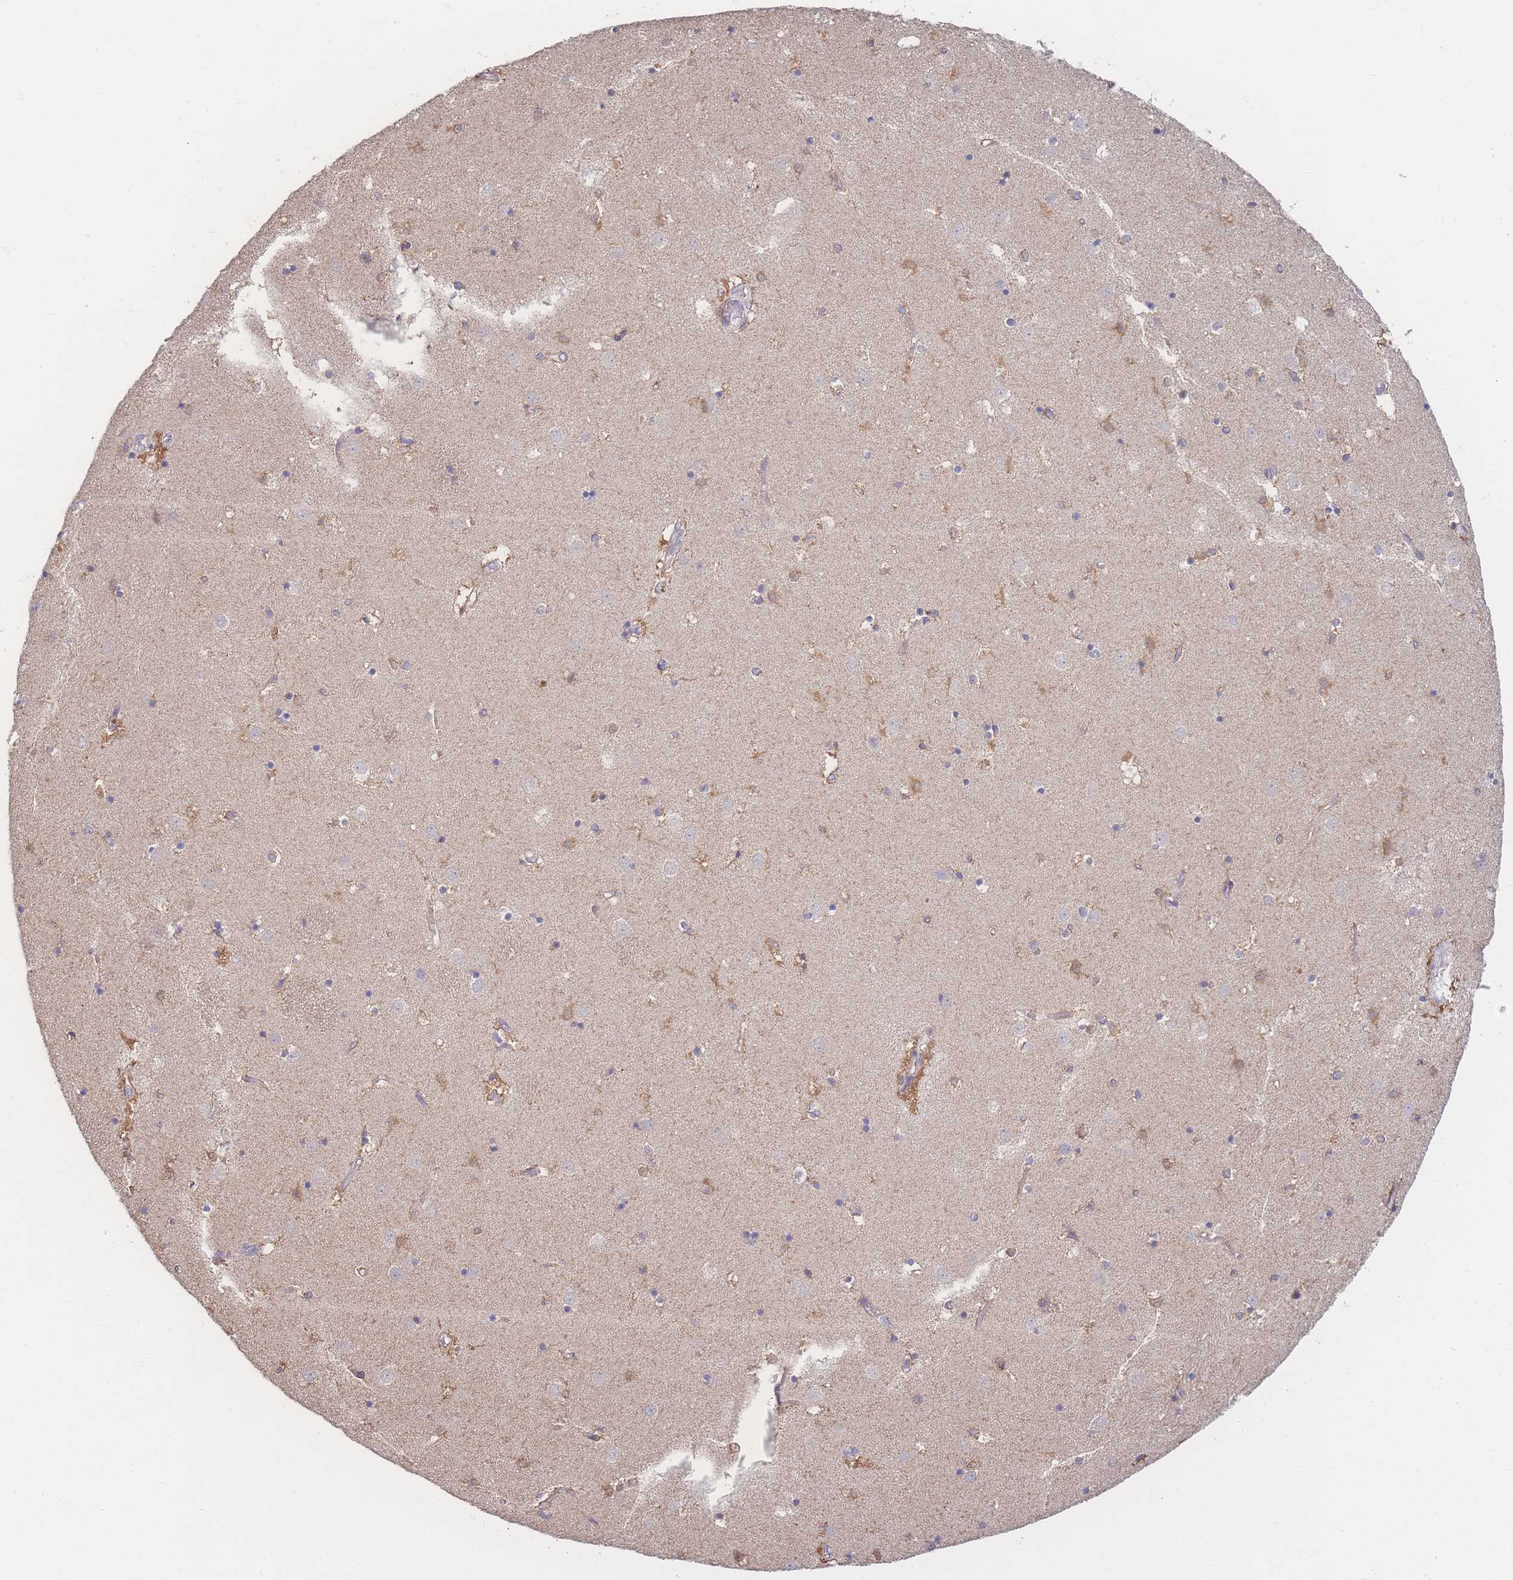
{"staining": {"intensity": "negative", "quantity": "none", "location": "none"}, "tissue": "caudate", "cell_type": "Glial cells", "image_type": "normal", "snomed": [{"axis": "morphology", "description": "Normal tissue, NOS"}, {"axis": "topography", "description": "Lateral ventricle wall"}], "caption": "A high-resolution photomicrograph shows immunohistochemistry (IHC) staining of unremarkable caudate, which demonstrates no significant staining in glial cells. (DAB immunohistochemistry (IHC), high magnification).", "gene": "GIPR", "patient": {"sex": "female", "age": 52}}